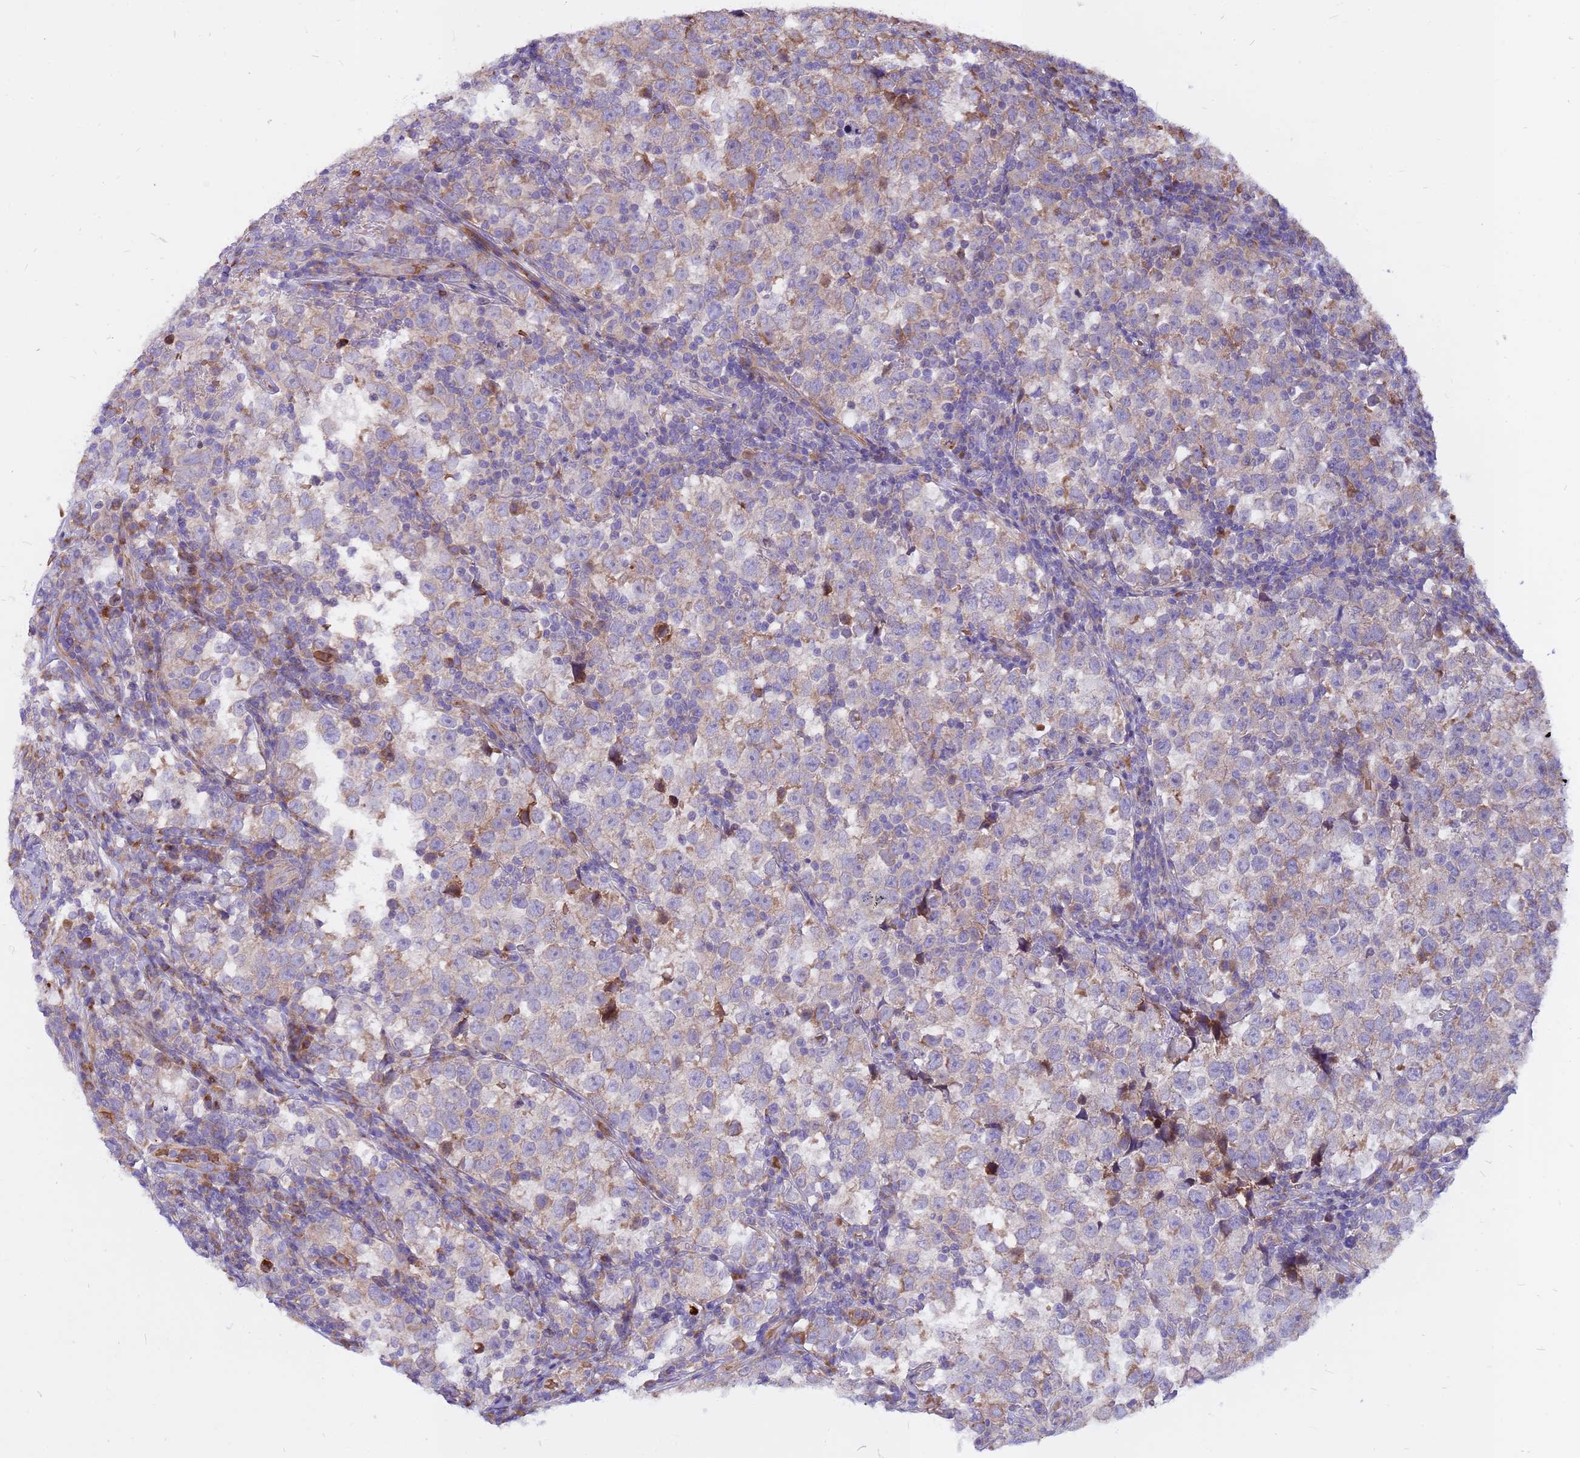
{"staining": {"intensity": "weak", "quantity": "<25%", "location": "cytoplasmic/membranous"}, "tissue": "testis cancer", "cell_type": "Tumor cells", "image_type": "cancer", "snomed": [{"axis": "morphology", "description": "Normal tissue, NOS"}, {"axis": "morphology", "description": "Seminoma, NOS"}, {"axis": "topography", "description": "Testis"}], "caption": "This is a photomicrograph of immunohistochemistry staining of testis cancer, which shows no expression in tumor cells.", "gene": "ZNF669", "patient": {"sex": "male", "age": 43}}